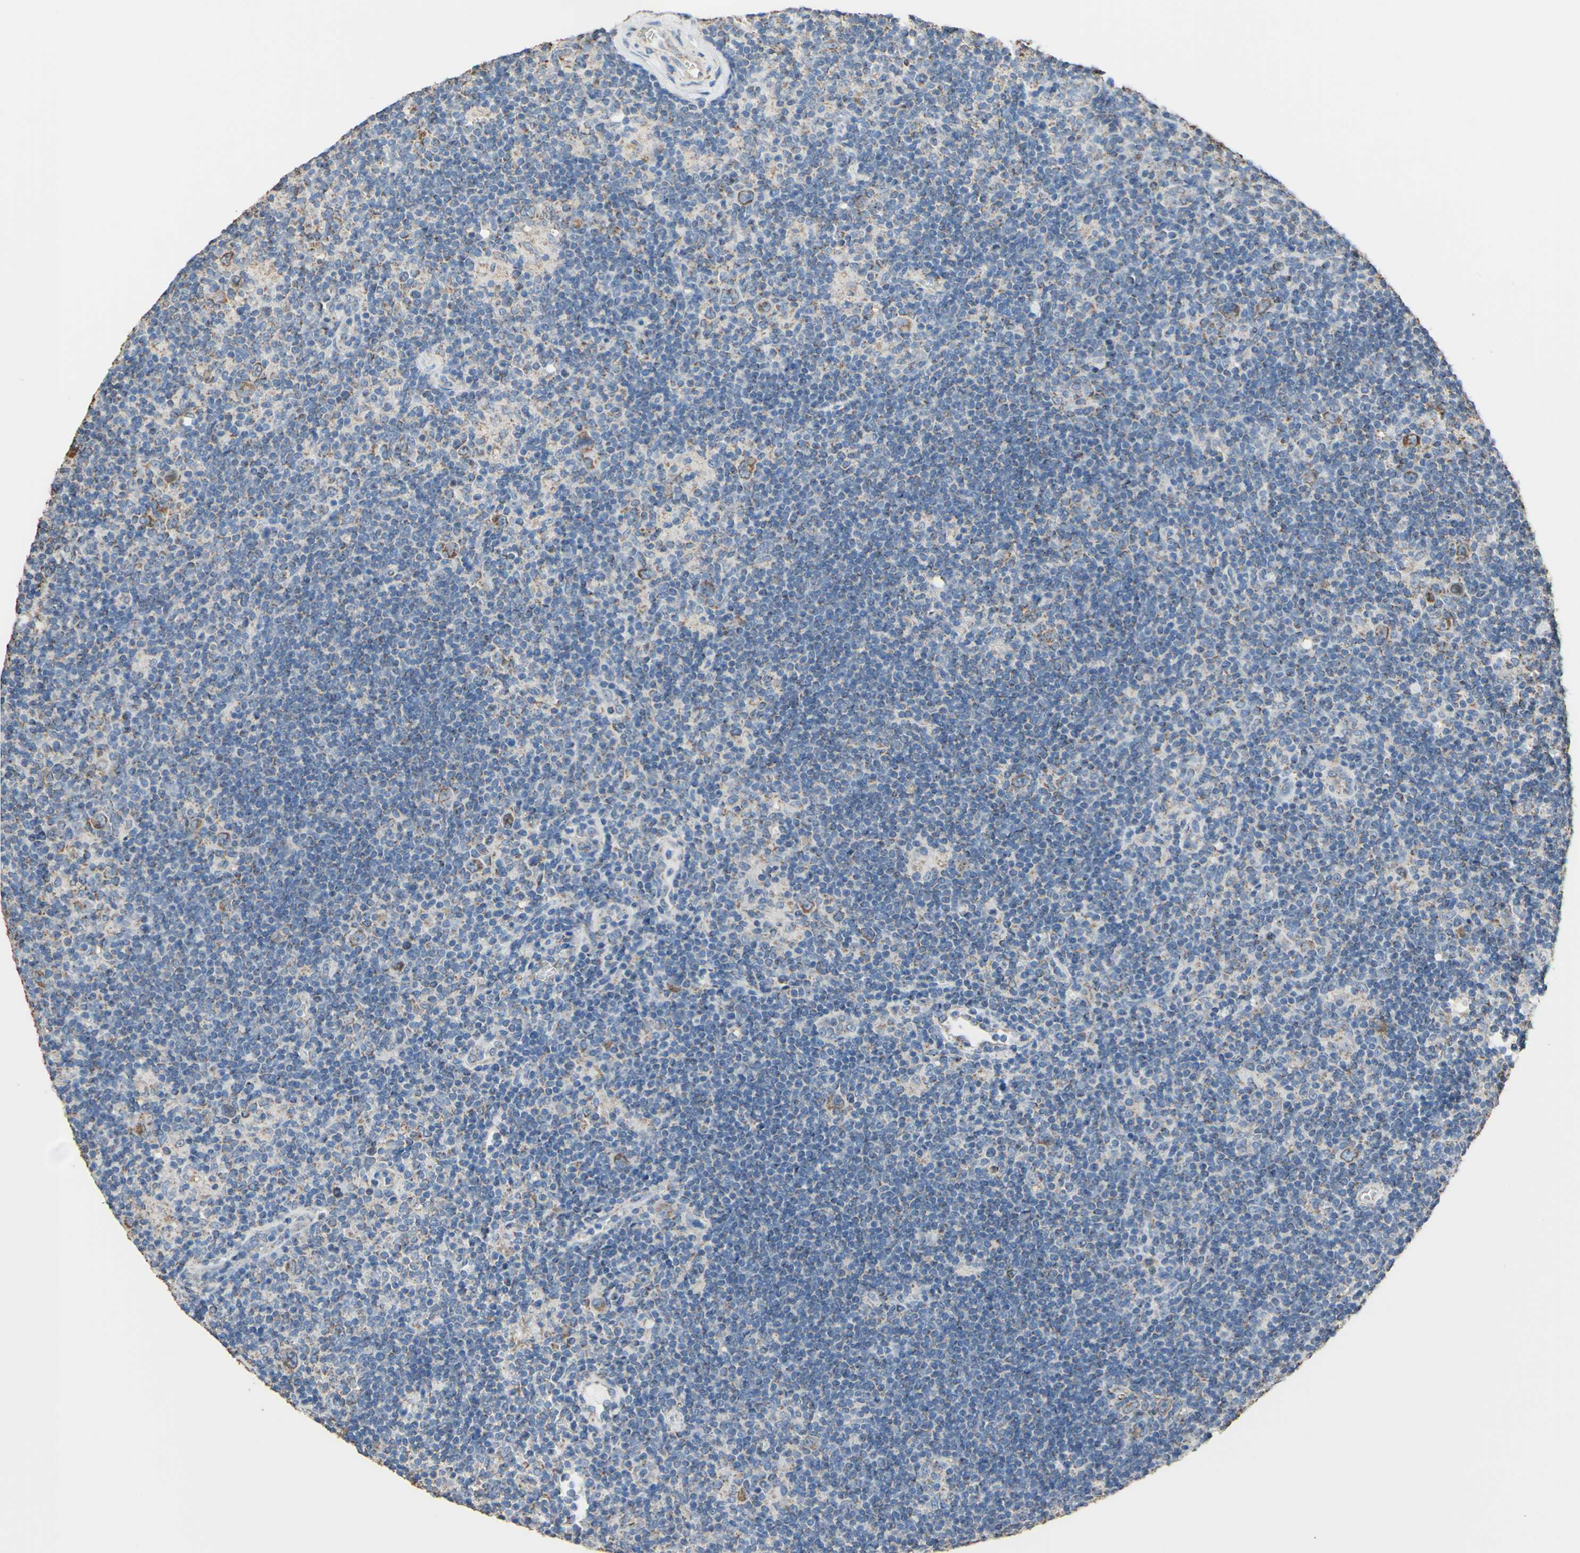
{"staining": {"intensity": "weak", "quantity": "25%-75%", "location": "cytoplasmic/membranous"}, "tissue": "lymphoma", "cell_type": "Tumor cells", "image_type": "cancer", "snomed": [{"axis": "morphology", "description": "Hodgkin's disease, NOS"}, {"axis": "topography", "description": "Lymph node"}], "caption": "High-power microscopy captured an immunohistochemistry micrograph of lymphoma, revealing weak cytoplasmic/membranous expression in about 25%-75% of tumor cells.", "gene": "CMKLR2", "patient": {"sex": "female", "age": 57}}